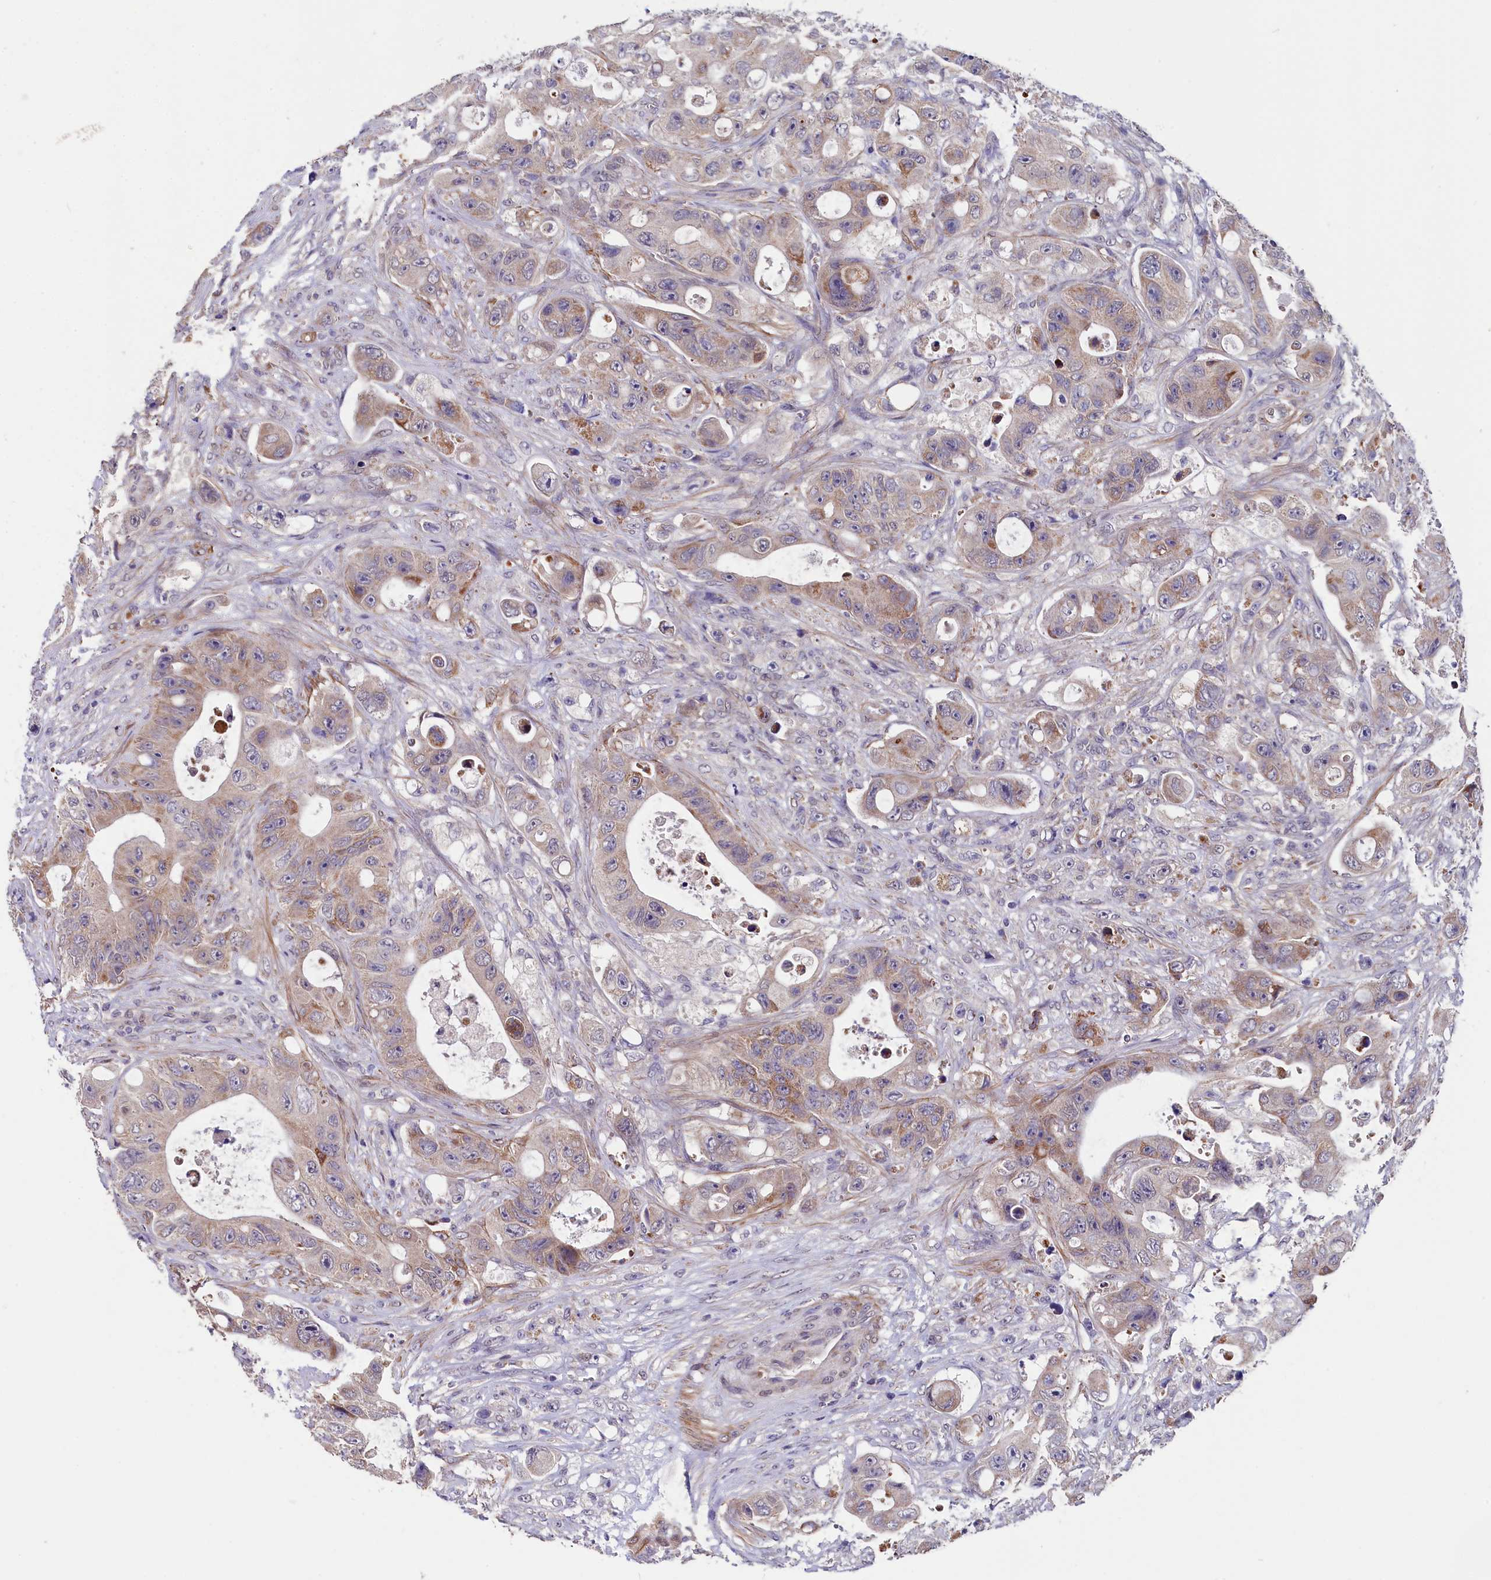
{"staining": {"intensity": "moderate", "quantity": ">75%", "location": "cytoplasmic/membranous"}, "tissue": "colorectal cancer", "cell_type": "Tumor cells", "image_type": "cancer", "snomed": [{"axis": "morphology", "description": "Adenocarcinoma, NOS"}, {"axis": "topography", "description": "Colon"}], "caption": "A brown stain shows moderate cytoplasmic/membranous expression of a protein in human adenocarcinoma (colorectal) tumor cells. The staining is performed using DAB brown chromogen to label protein expression. The nuclei are counter-stained blue using hematoxylin.", "gene": "SLC39A6", "patient": {"sex": "female", "age": 46}}